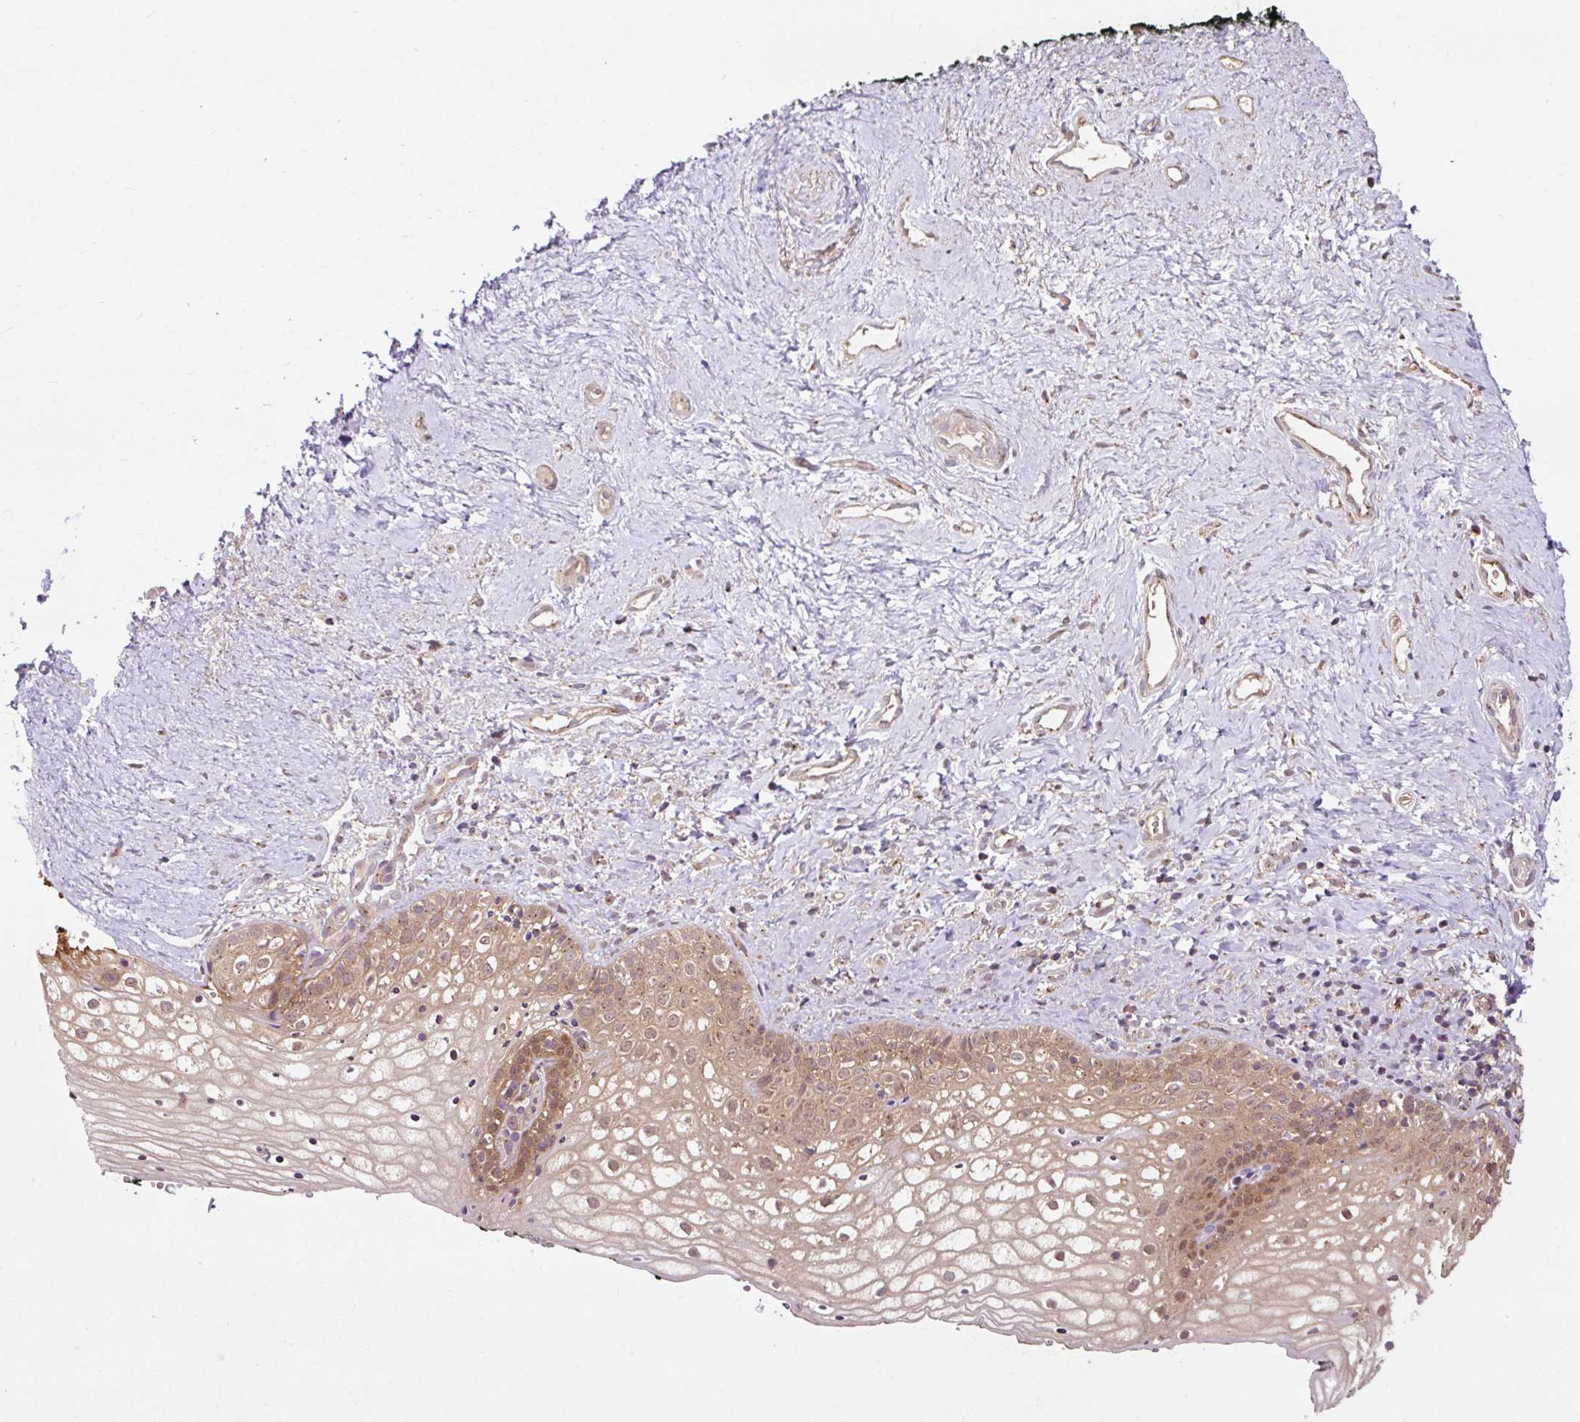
{"staining": {"intensity": "weak", "quantity": "25%-75%", "location": "cytoplasmic/membranous"}, "tissue": "vagina", "cell_type": "Squamous epithelial cells", "image_type": "normal", "snomed": [{"axis": "morphology", "description": "Normal tissue, NOS"}, {"axis": "topography", "description": "Vagina"}], "caption": "This is a histology image of IHC staining of benign vagina, which shows weak positivity in the cytoplasmic/membranous of squamous epithelial cells.", "gene": "MMS19", "patient": {"sex": "female", "age": 59}}